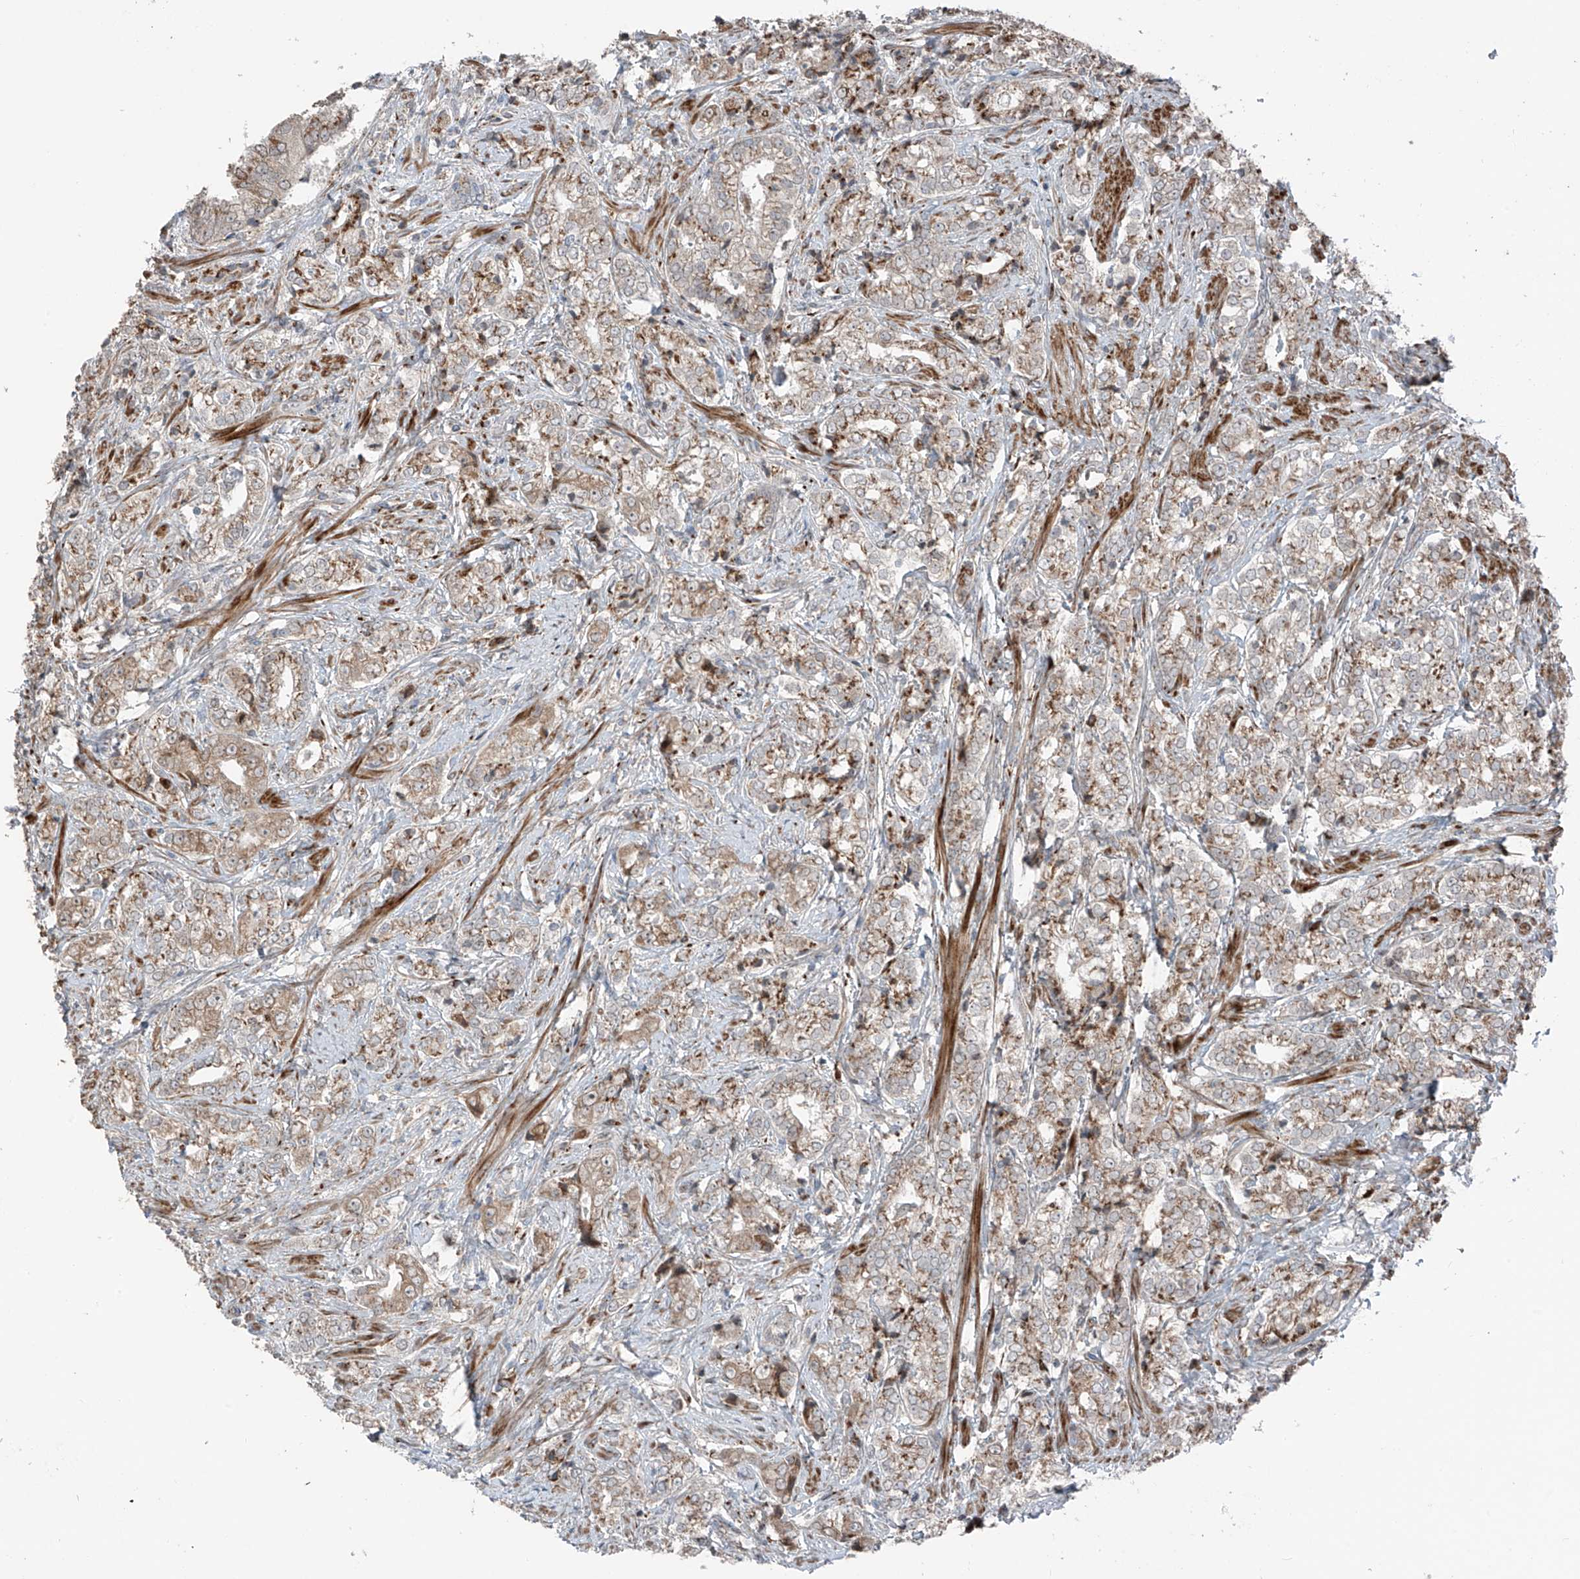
{"staining": {"intensity": "moderate", "quantity": ">75%", "location": "cytoplasmic/membranous"}, "tissue": "prostate cancer", "cell_type": "Tumor cells", "image_type": "cancer", "snomed": [{"axis": "morphology", "description": "Adenocarcinoma, High grade"}, {"axis": "topography", "description": "Prostate"}], "caption": "Protein staining exhibits moderate cytoplasmic/membranous staining in approximately >75% of tumor cells in prostate cancer.", "gene": "ERLEC1", "patient": {"sex": "male", "age": 69}}